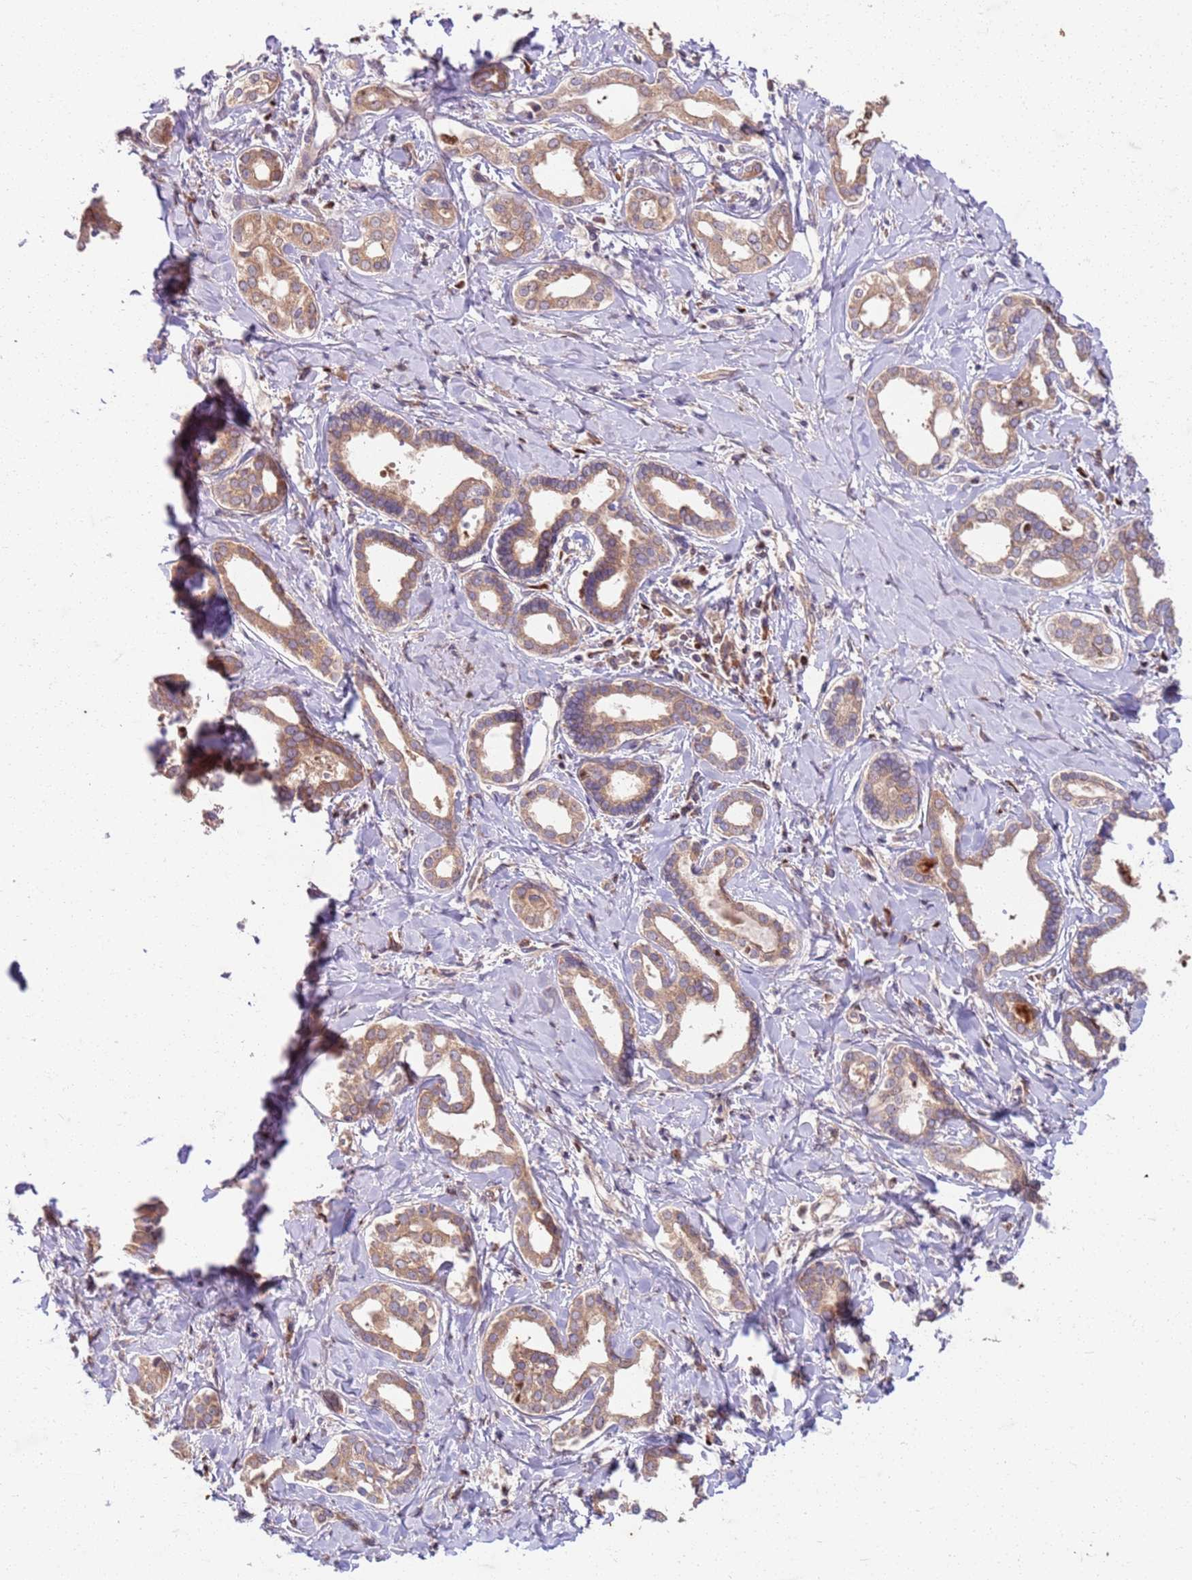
{"staining": {"intensity": "weak", "quantity": ">75%", "location": "cytoplasmic/membranous"}, "tissue": "liver cancer", "cell_type": "Tumor cells", "image_type": "cancer", "snomed": [{"axis": "morphology", "description": "Cholangiocarcinoma"}, {"axis": "topography", "description": "Liver"}], "caption": "High-power microscopy captured an IHC histopathology image of liver cancer (cholangiocarcinoma), revealing weak cytoplasmic/membranous expression in approximately >75% of tumor cells.", "gene": "OSBP", "patient": {"sex": "female", "age": 77}}